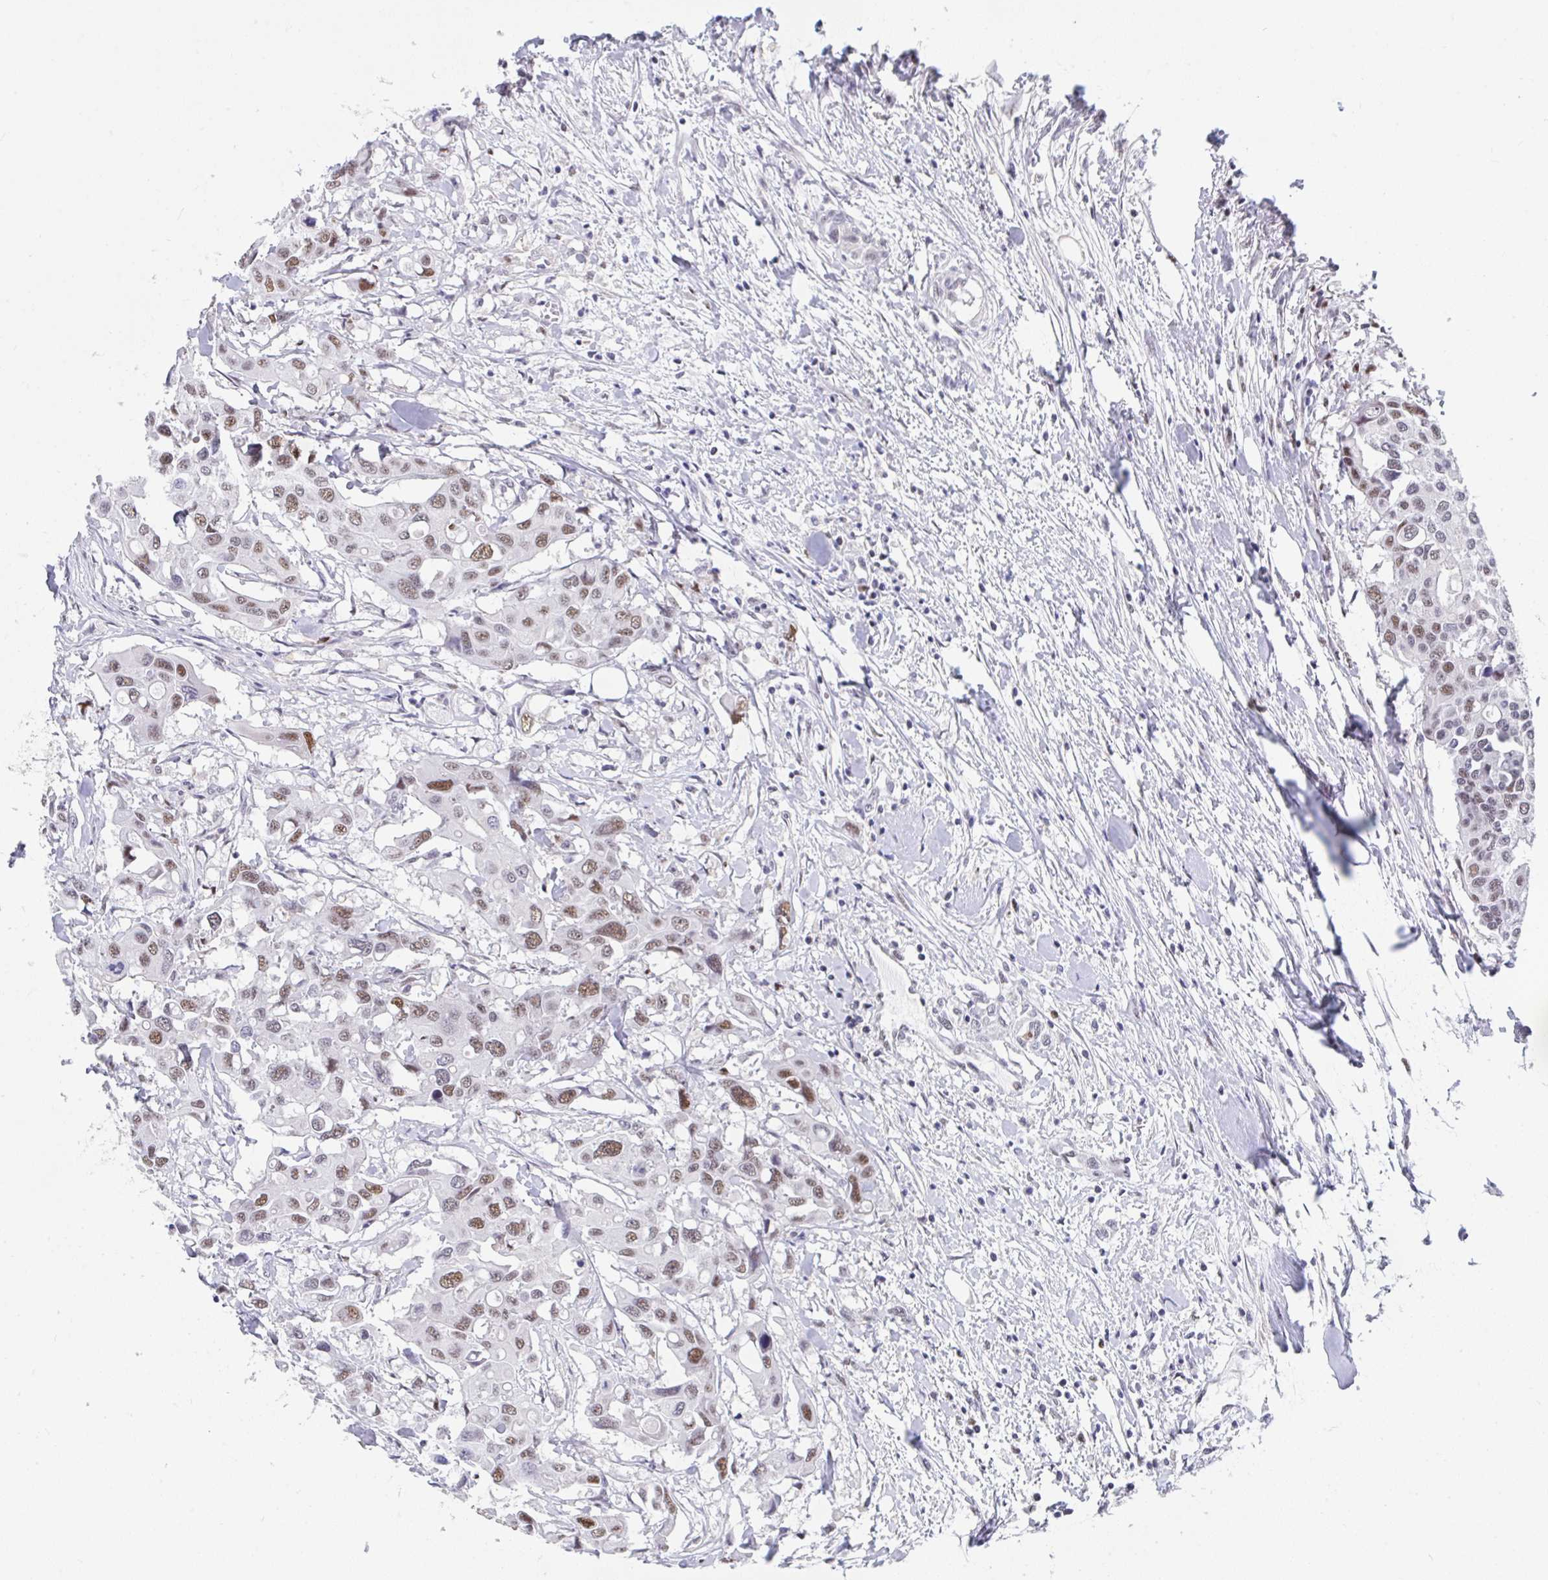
{"staining": {"intensity": "moderate", "quantity": "25%-75%", "location": "nuclear"}, "tissue": "colorectal cancer", "cell_type": "Tumor cells", "image_type": "cancer", "snomed": [{"axis": "morphology", "description": "Adenocarcinoma, NOS"}, {"axis": "topography", "description": "Colon"}], "caption": "Immunohistochemistry (IHC) photomicrograph of neoplastic tissue: human colorectal adenocarcinoma stained using IHC shows medium levels of moderate protein expression localized specifically in the nuclear of tumor cells, appearing as a nuclear brown color.", "gene": "JDP2", "patient": {"sex": "male", "age": 77}}